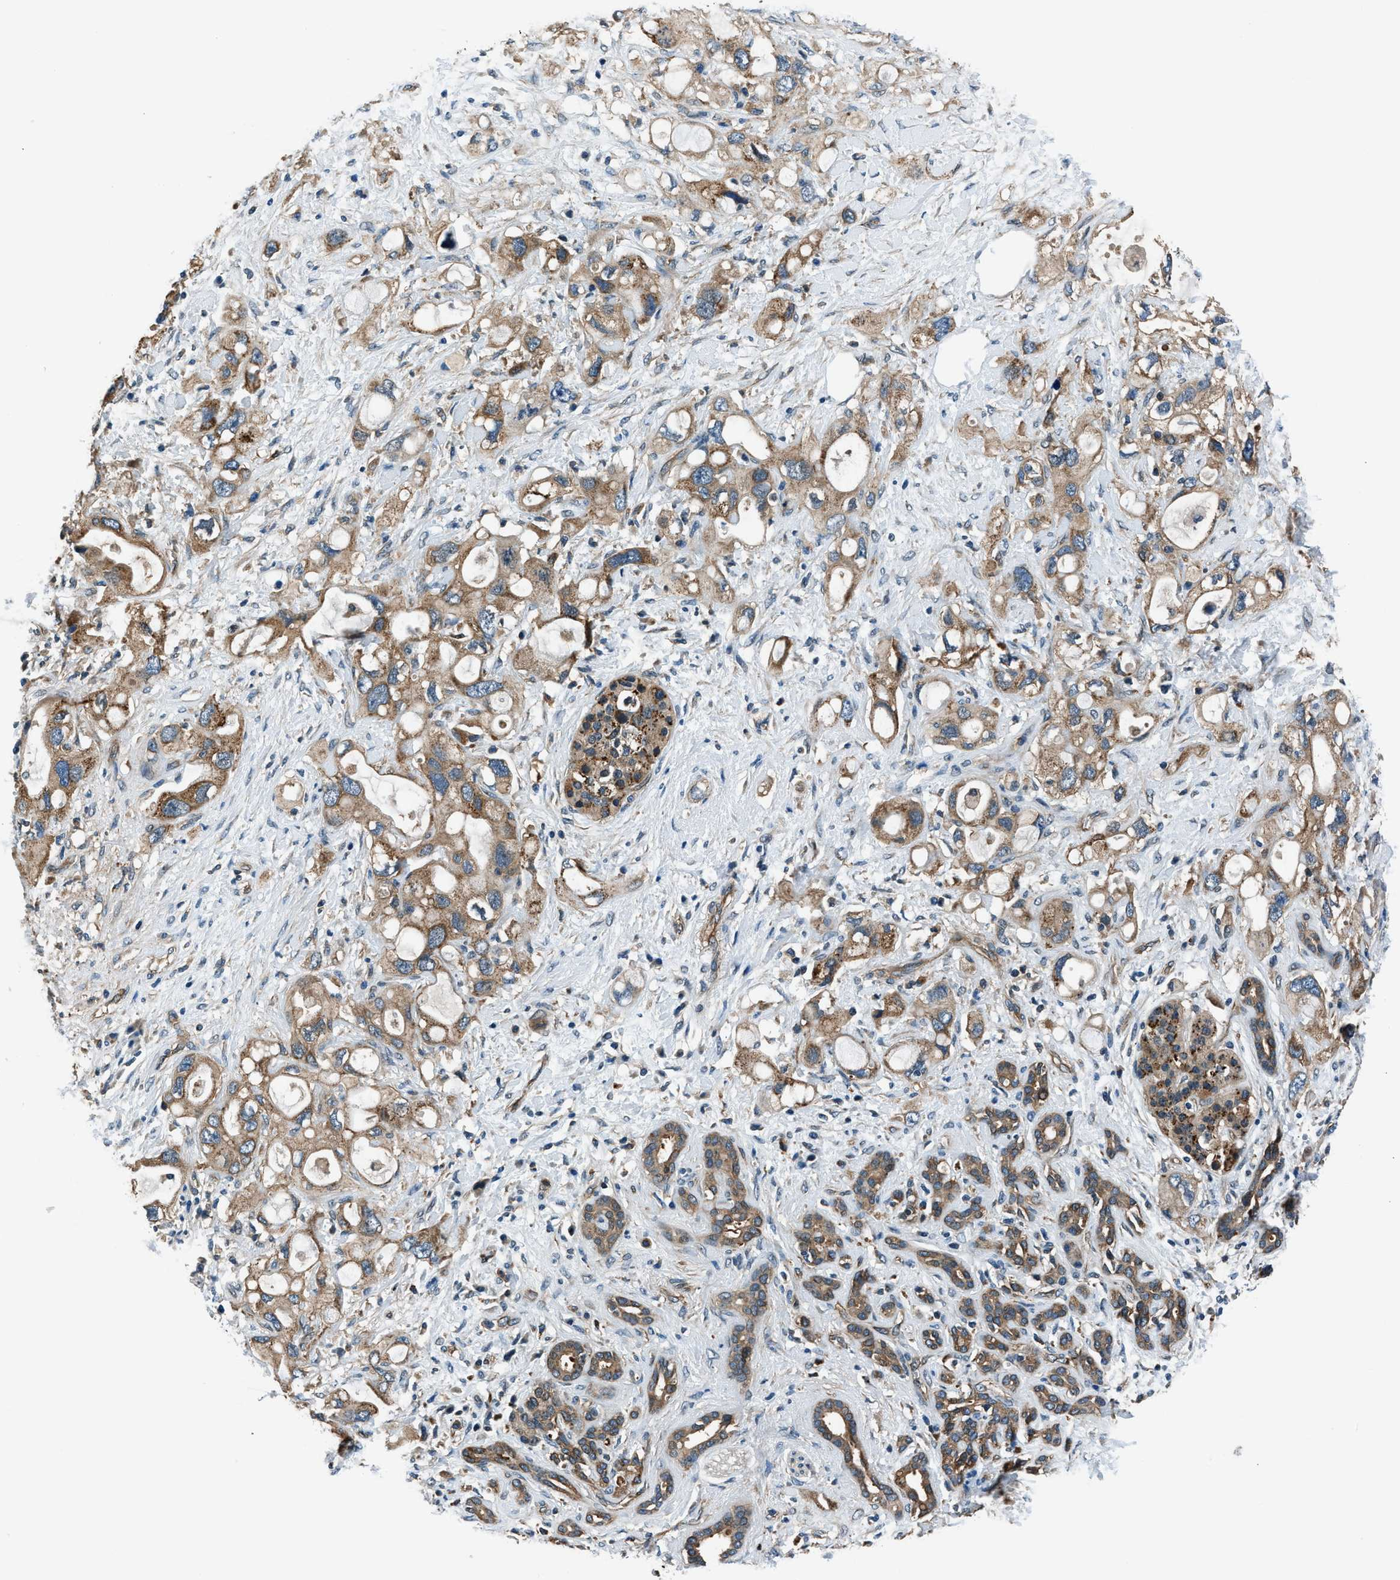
{"staining": {"intensity": "moderate", "quantity": ">75%", "location": "cytoplasmic/membranous"}, "tissue": "pancreatic cancer", "cell_type": "Tumor cells", "image_type": "cancer", "snomed": [{"axis": "morphology", "description": "Adenocarcinoma, NOS"}, {"axis": "topography", "description": "Pancreas"}], "caption": "An immunohistochemistry micrograph of tumor tissue is shown. Protein staining in brown labels moderate cytoplasmic/membranous positivity in pancreatic cancer (adenocarcinoma) within tumor cells.", "gene": "SLC19A2", "patient": {"sex": "female", "age": 56}}